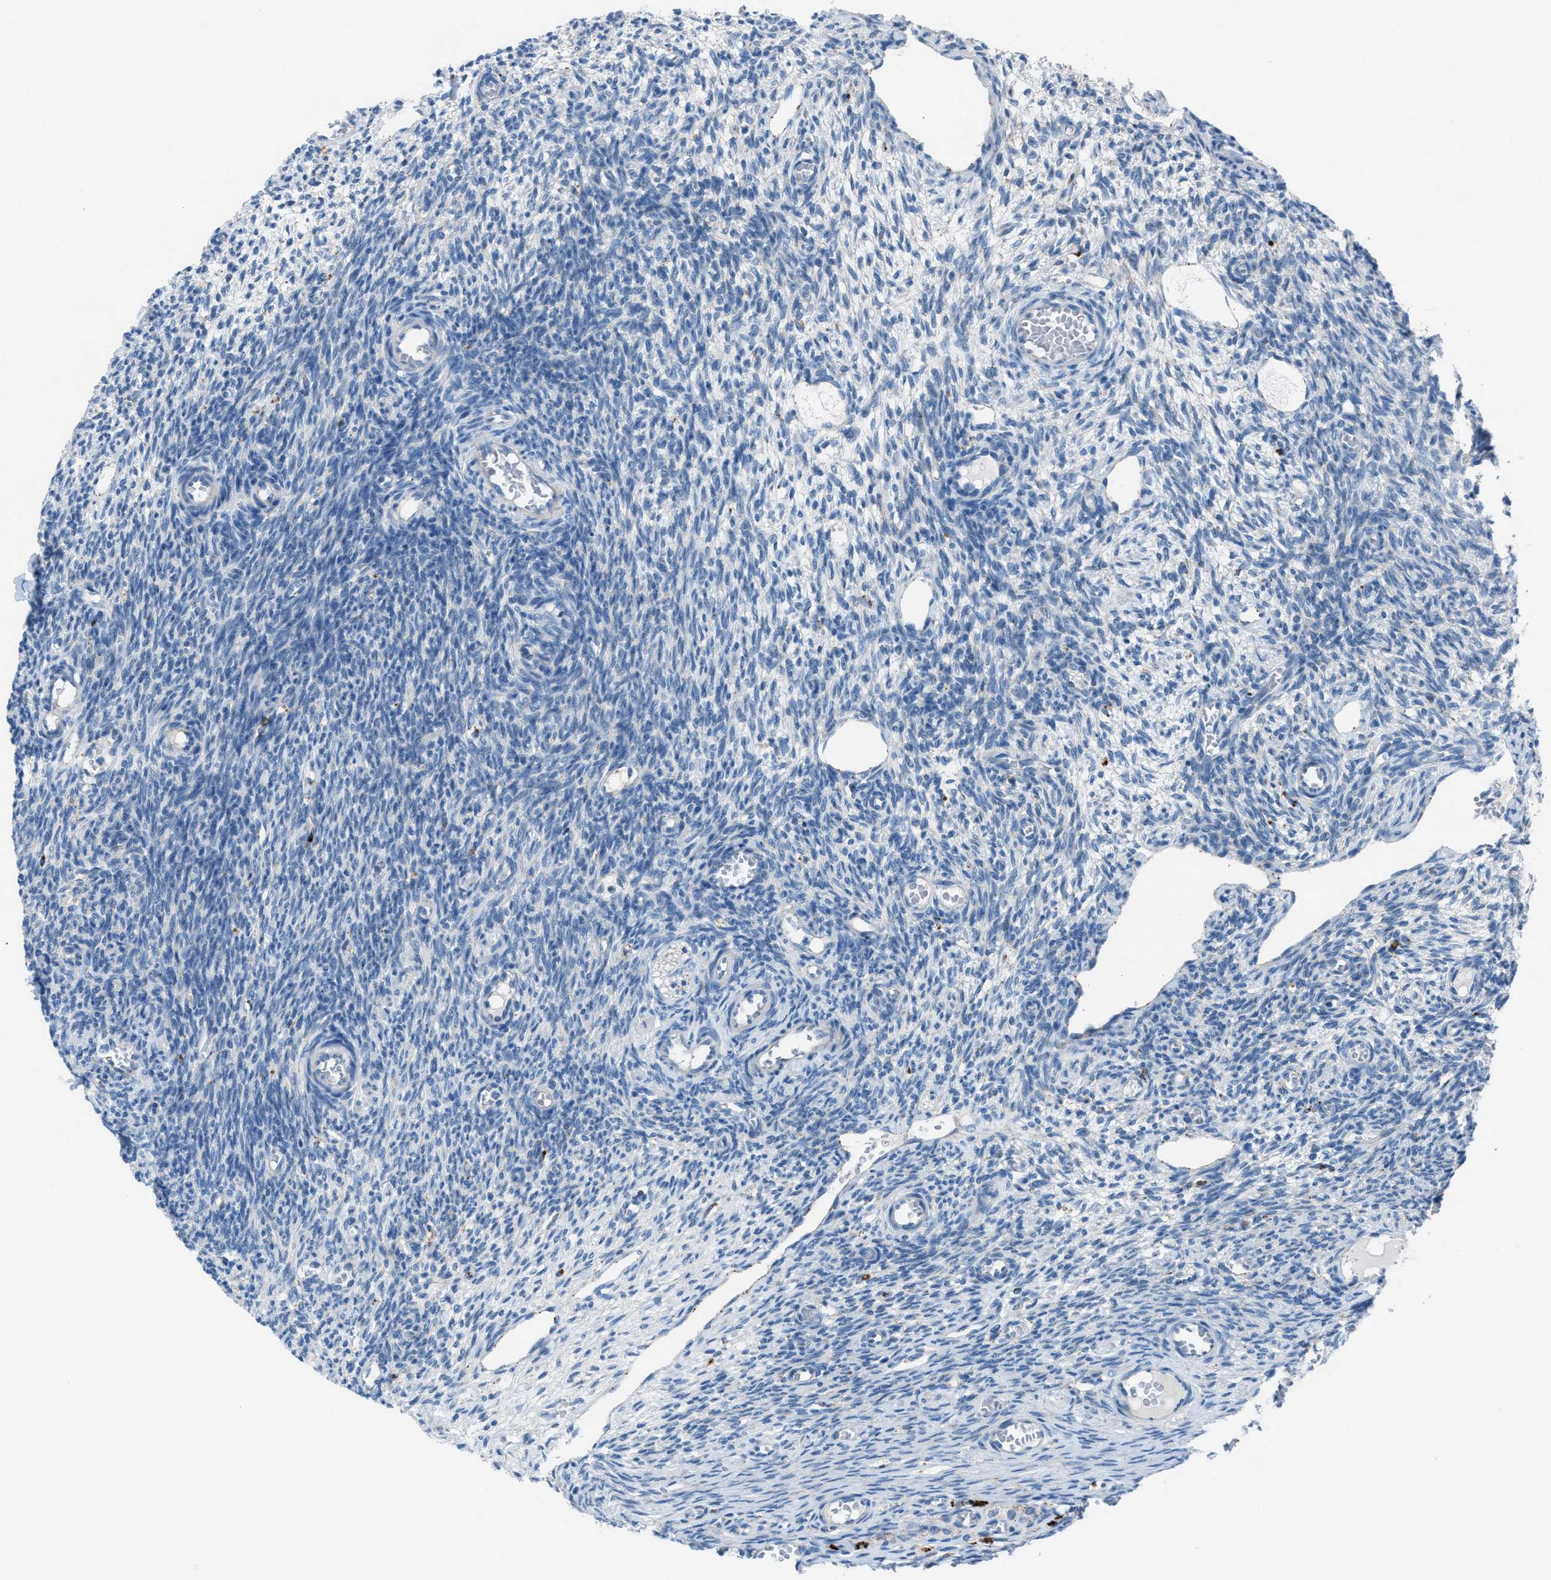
{"staining": {"intensity": "negative", "quantity": "none", "location": "none"}, "tissue": "ovary", "cell_type": "Ovarian stroma cells", "image_type": "normal", "snomed": [{"axis": "morphology", "description": "Normal tissue, NOS"}, {"axis": "topography", "description": "Ovary"}], "caption": "This is a photomicrograph of immunohistochemistry (IHC) staining of unremarkable ovary, which shows no positivity in ovarian stroma cells.", "gene": "CD1B", "patient": {"sex": "female", "age": 27}}